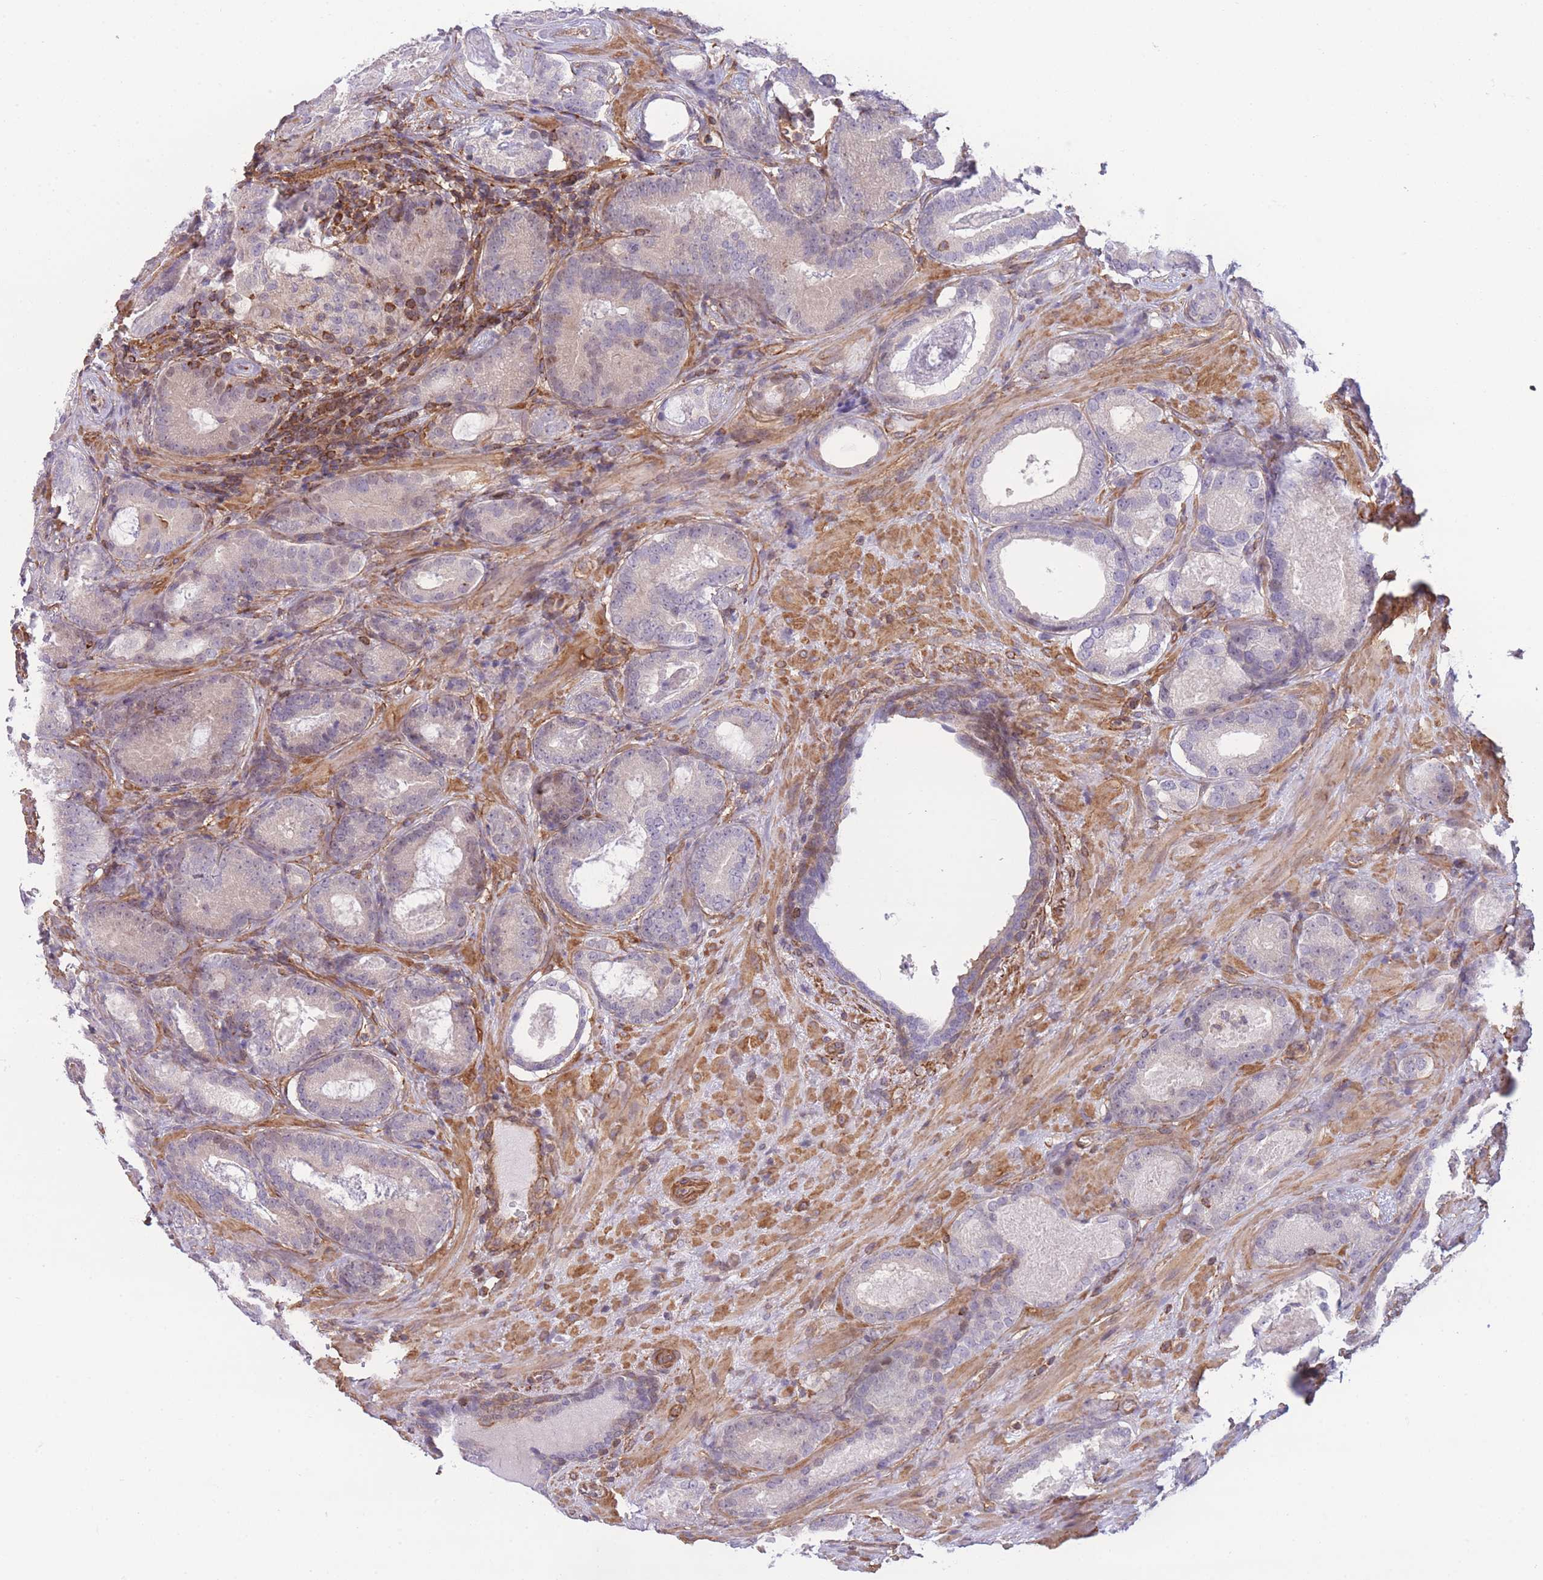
{"staining": {"intensity": "negative", "quantity": "none", "location": "none"}, "tissue": "prostate cancer", "cell_type": "Tumor cells", "image_type": "cancer", "snomed": [{"axis": "morphology", "description": "Adenocarcinoma, High grade"}, {"axis": "topography", "description": "Prostate"}], "caption": "Immunohistochemical staining of human high-grade adenocarcinoma (prostate) shows no significant expression in tumor cells.", "gene": "CDC25B", "patient": {"sex": "male", "age": 66}}